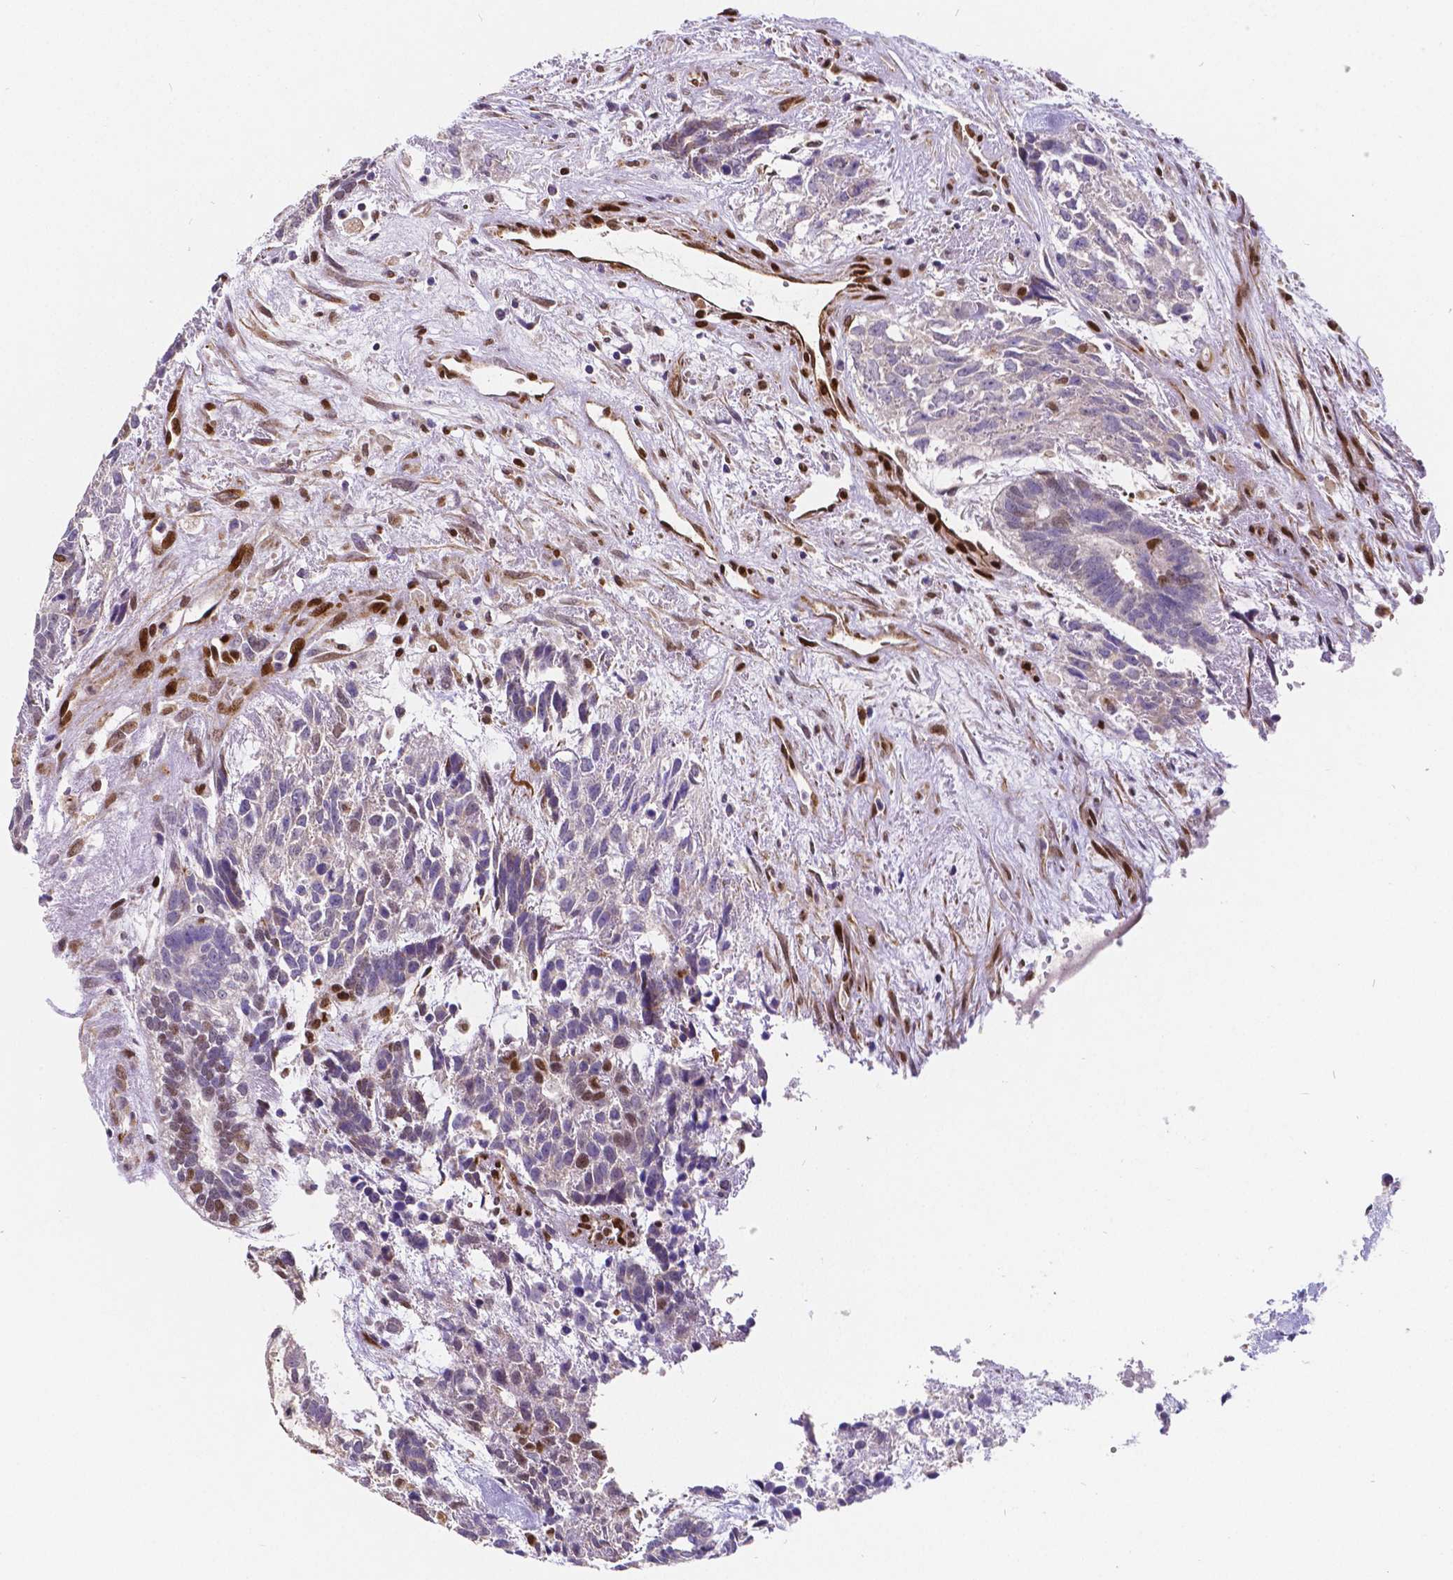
{"staining": {"intensity": "moderate", "quantity": "<25%", "location": "nuclear"}, "tissue": "testis cancer", "cell_type": "Tumor cells", "image_type": "cancer", "snomed": [{"axis": "morphology", "description": "Carcinoma, Embryonal, NOS"}, {"axis": "topography", "description": "Testis"}], "caption": "A photomicrograph of testis cancer (embryonal carcinoma) stained for a protein demonstrates moderate nuclear brown staining in tumor cells. (DAB IHC, brown staining for protein, blue staining for nuclei).", "gene": "MEF2C", "patient": {"sex": "male", "age": 23}}